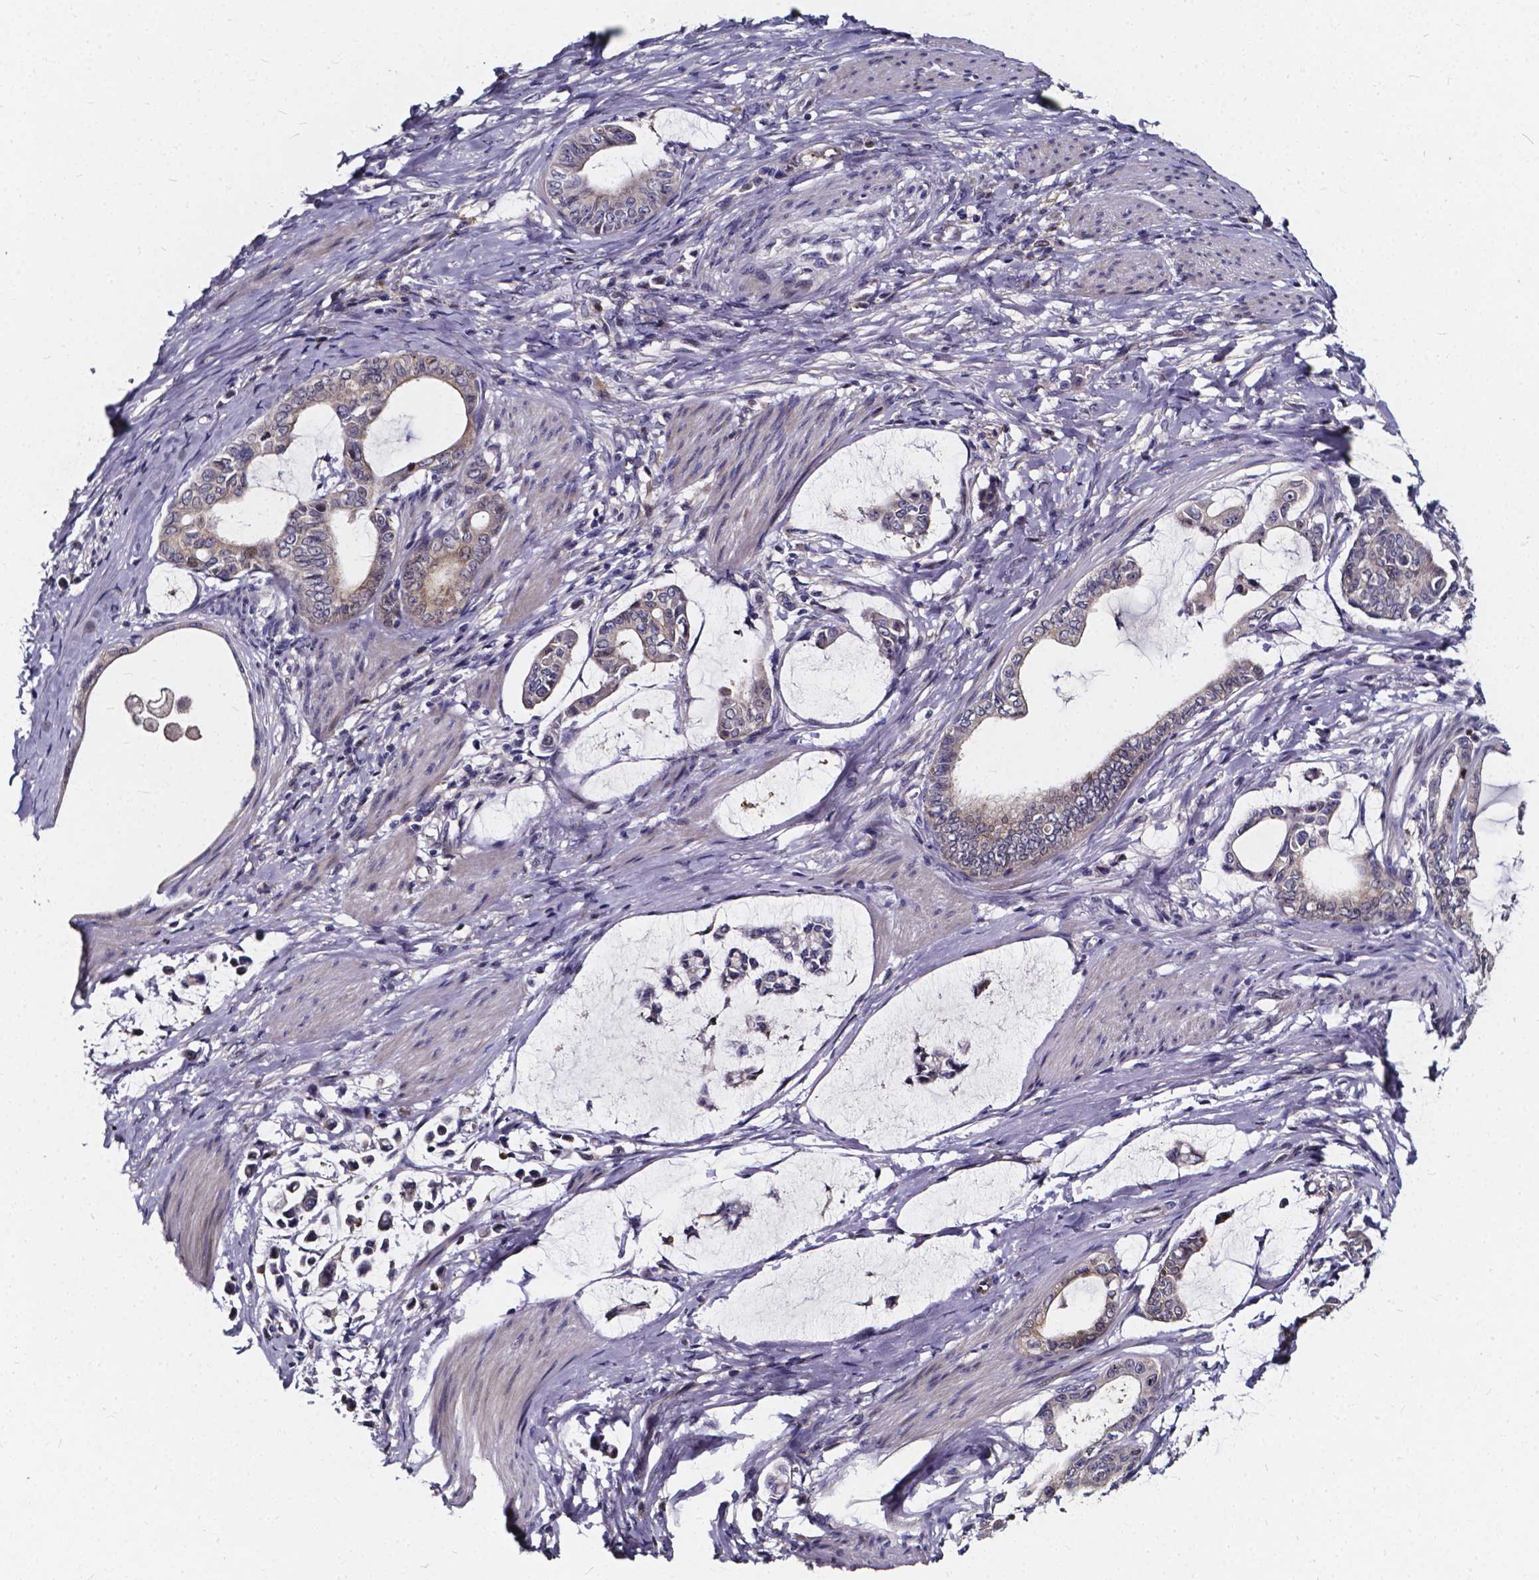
{"staining": {"intensity": "weak", "quantity": "<25%", "location": "cytoplasmic/membranous"}, "tissue": "stomach cancer", "cell_type": "Tumor cells", "image_type": "cancer", "snomed": [{"axis": "morphology", "description": "Adenocarcinoma, NOS"}, {"axis": "topography", "description": "Stomach"}], "caption": "Photomicrograph shows no significant protein expression in tumor cells of stomach cancer (adenocarcinoma).", "gene": "SOWAHA", "patient": {"sex": "male", "age": 82}}